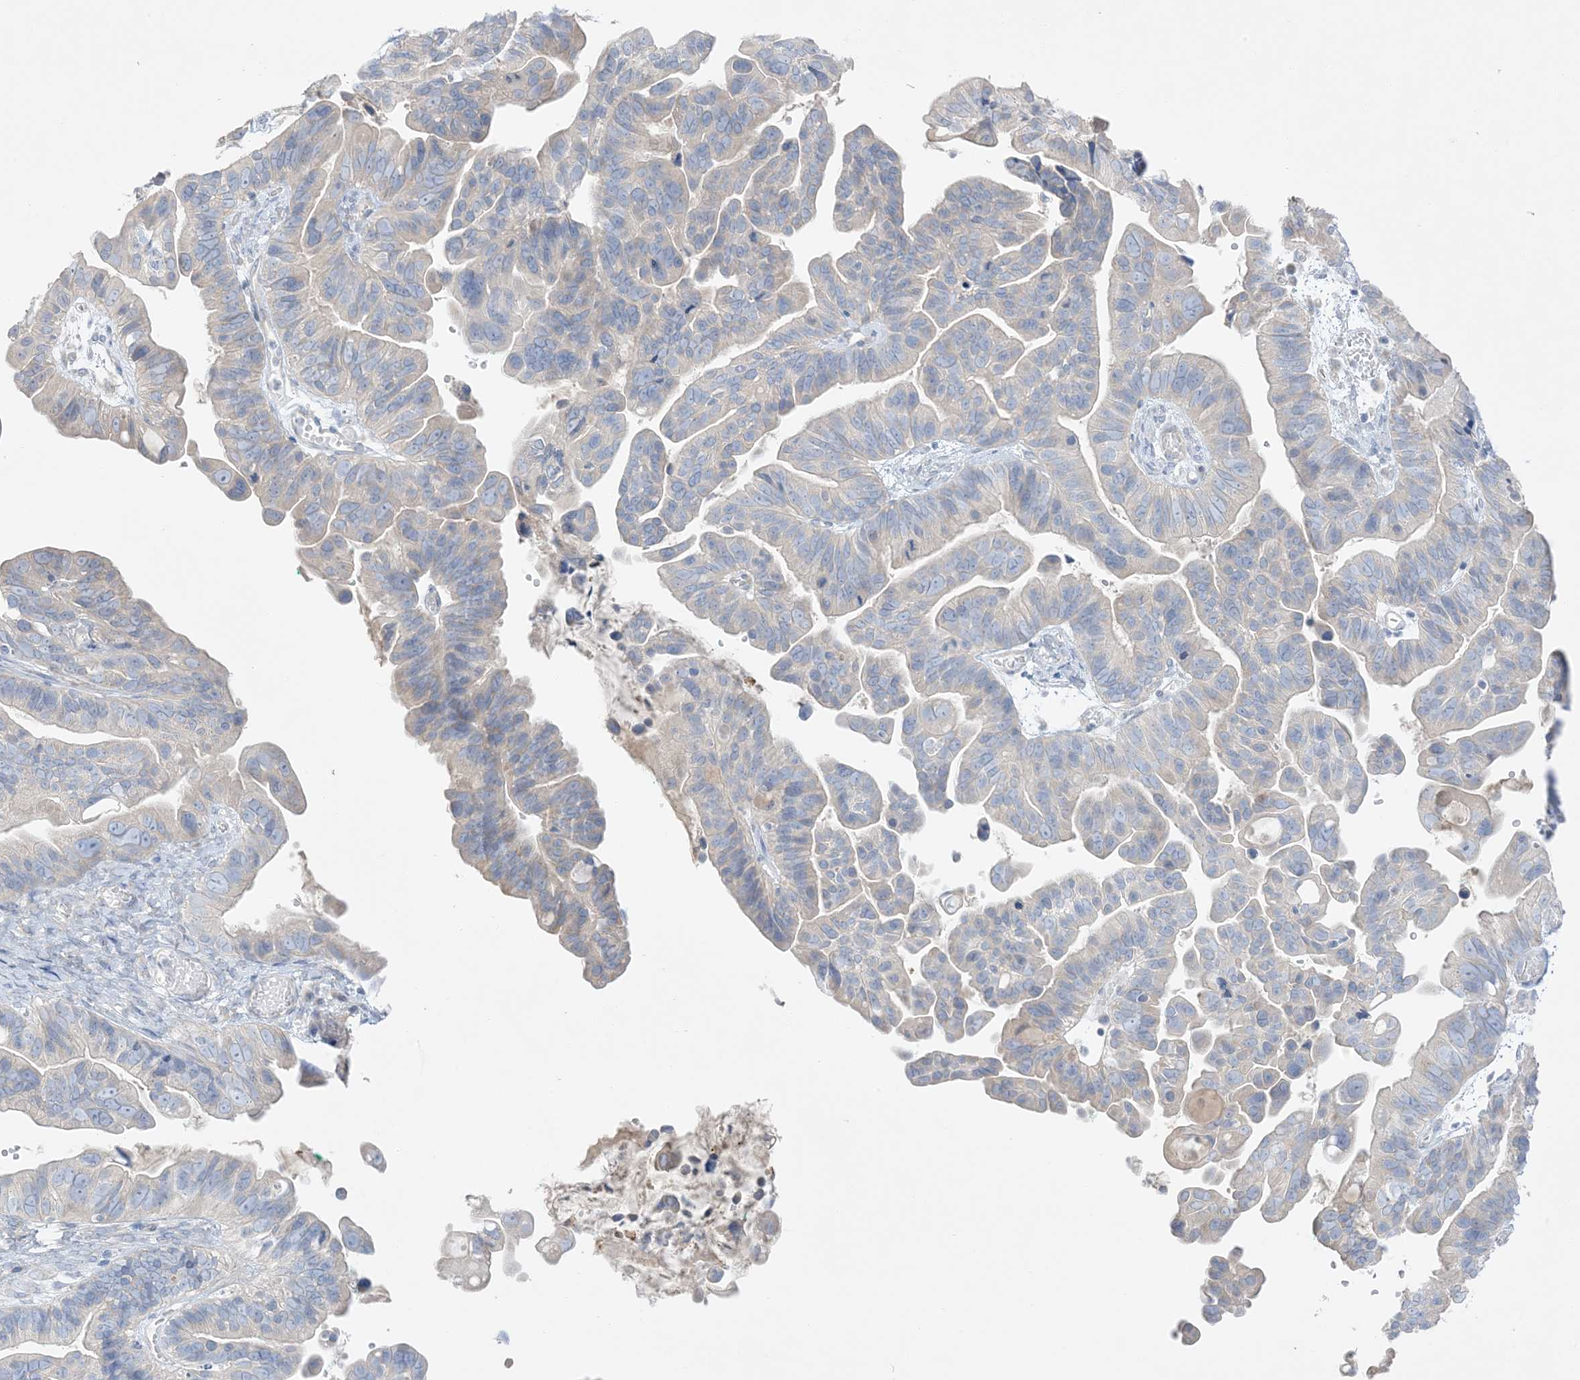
{"staining": {"intensity": "negative", "quantity": "none", "location": "none"}, "tissue": "ovarian cancer", "cell_type": "Tumor cells", "image_type": "cancer", "snomed": [{"axis": "morphology", "description": "Cystadenocarcinoma, serous, NOS"}, {"axis": "topography", "description": "Ovary"}], "caption": "A high-resolution histopathology image shows immunohistochemistry (IHC) staining of serous cystadenocarcinoma (ovarian), which reveals no significant positivity in tumor cells.", "gene": "FAM184A", "patient": {"sex": "female", "age": 56}}